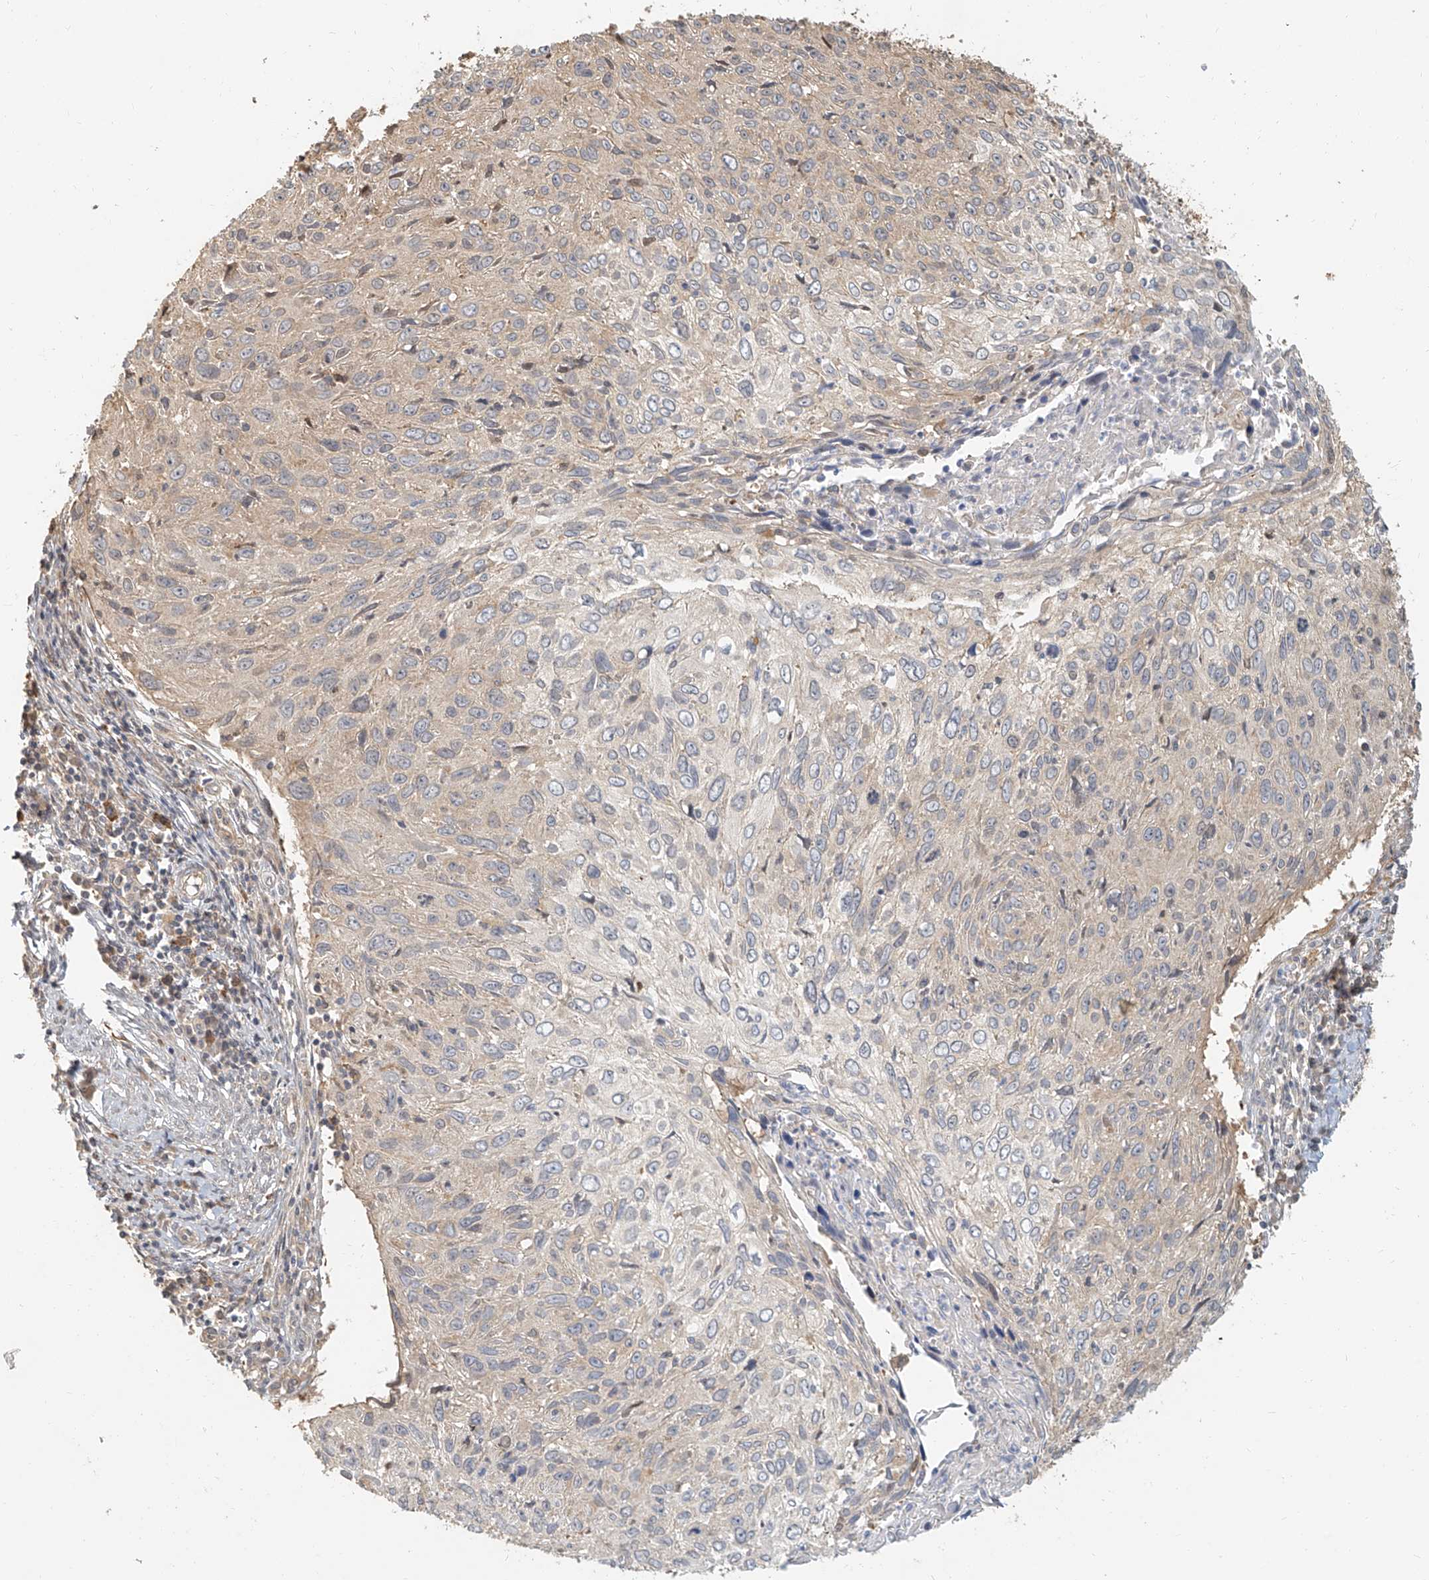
{"staining": {"intensity": "weak", "quantity": "<25%", "location": "cytoplasmic/membranous"}, "tissue": "cervical cancer", "cell_type": "Tumor cells", "image_type": "cancer", "snomed": [{"axis": "morphology", "description": "Squamous cell carcinoma, NOS"}, {"axis": "topography", "description": "Cervix"}], "caption": "Tumor cells are negative for brown protein staining in cervical cancer.", "gene": "NAP1L1", "patient": {"sex": "female", "age": 51}}